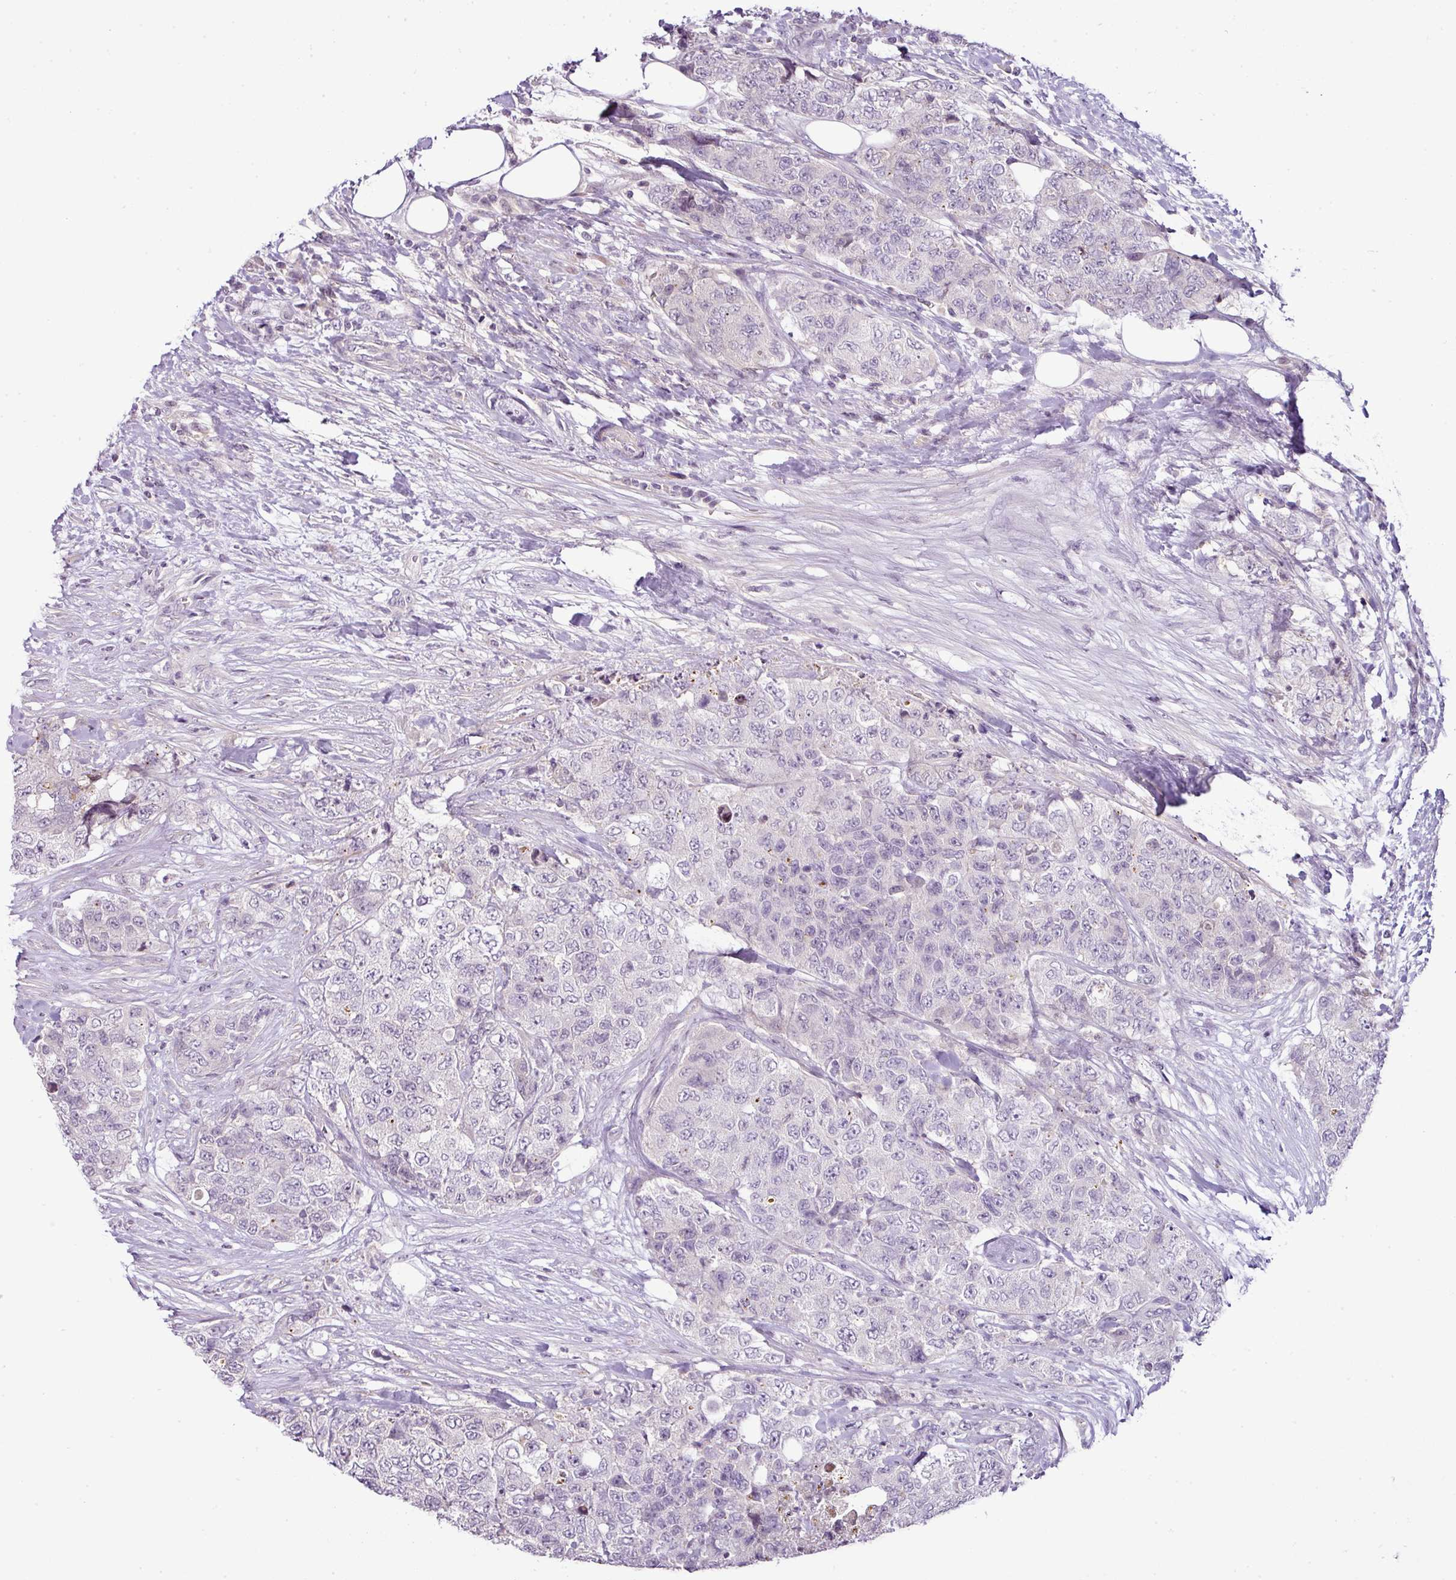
{"staining": {"intensity": "negative", "quantity": "none", "location": "none"}, "tissue": "urothelial cancer", "cell_type": "Tumor cells", "image_type": "cancer", "snomed": [{"axis": "morphology", "description": "Urothelial carcinoma, High grade"}, {"axis": "topography", "description": "Urinary bladder"}], "caption": "Protein analysis of high-grade urothelial carcinoma reveals no significant expression in tumor cells.", "gene": "TEX30", "patient": {"sex": "female", "age": 78}}